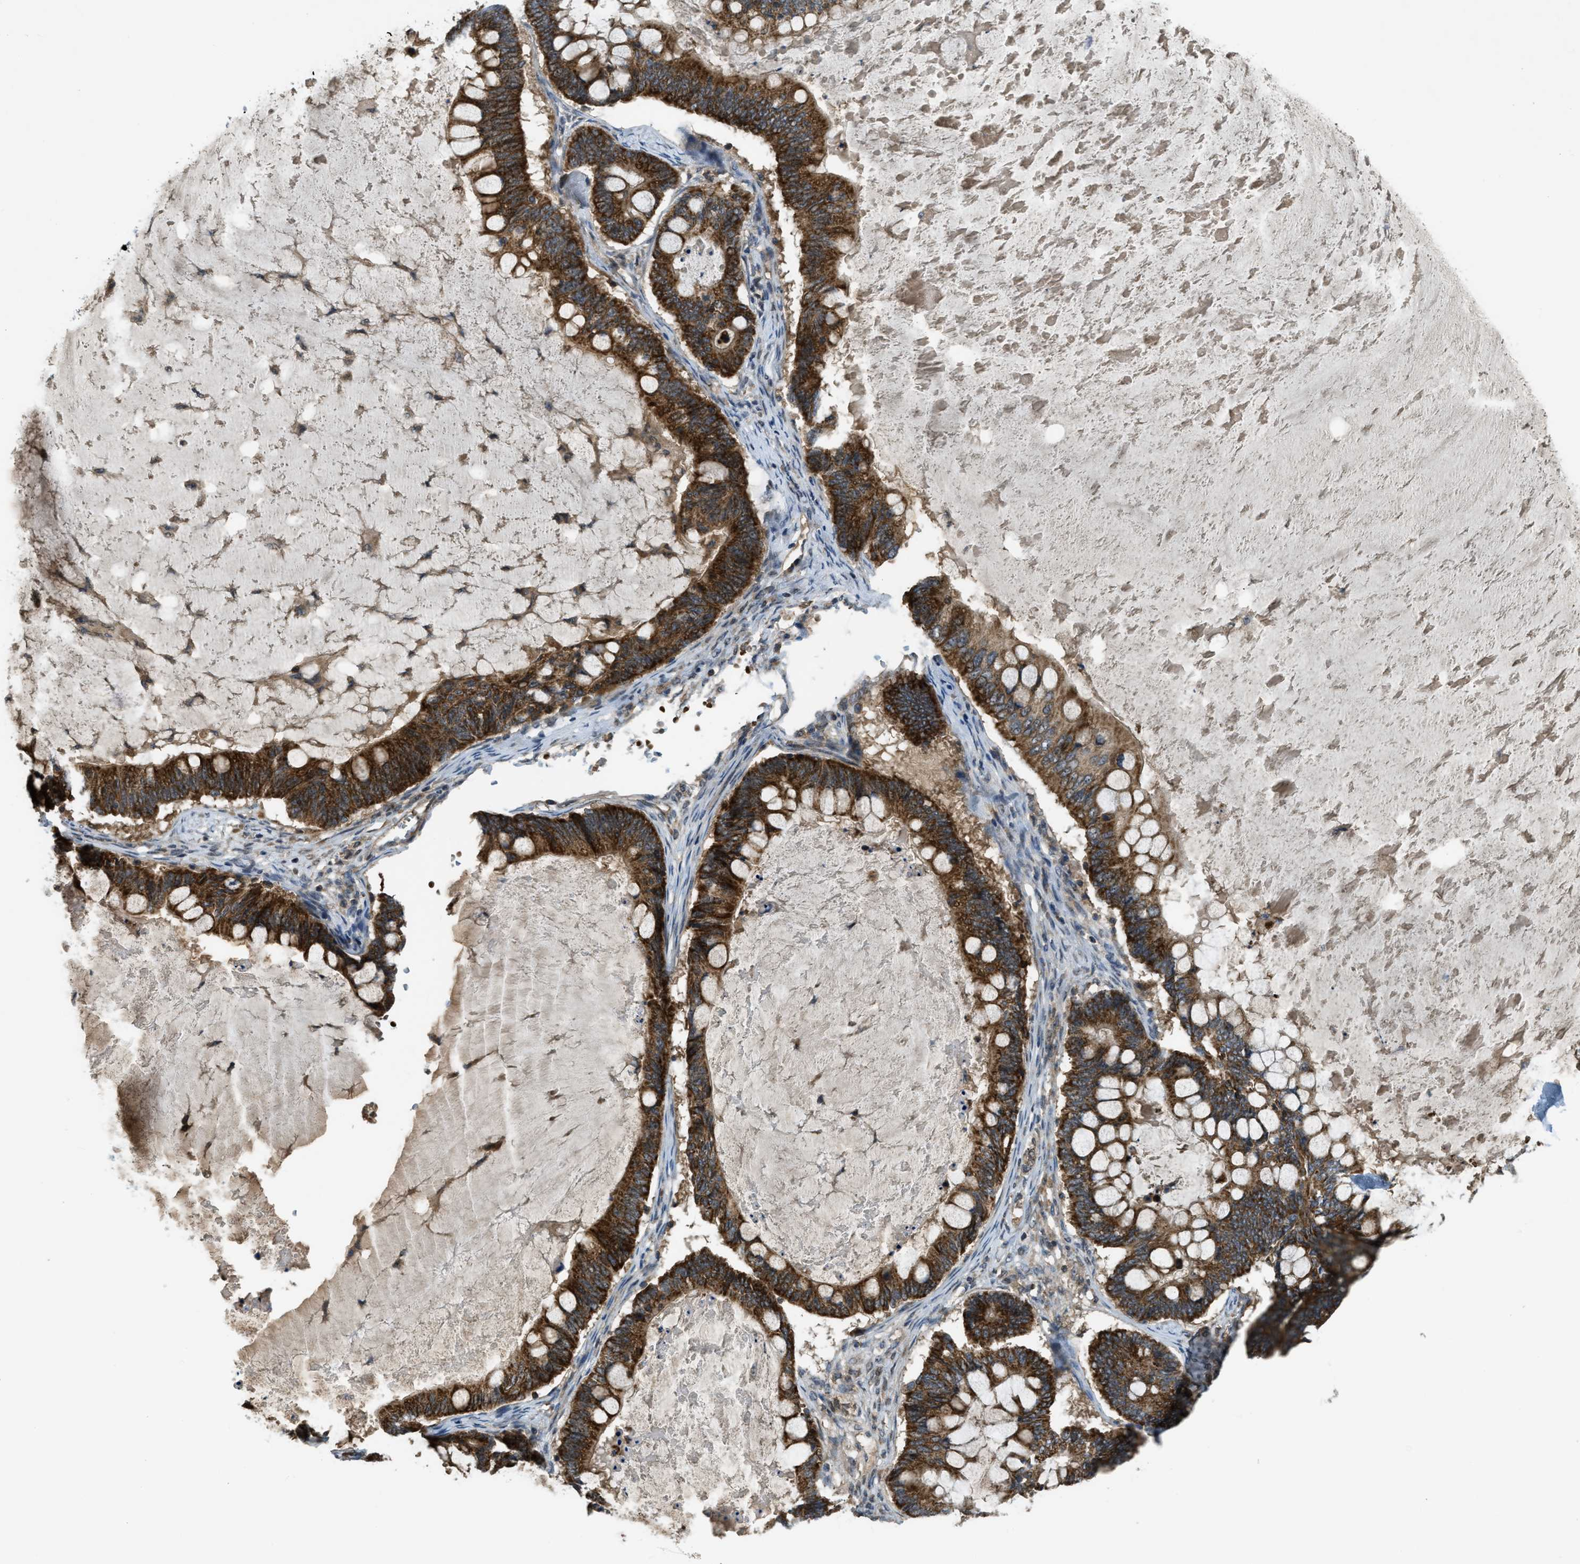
{"staining": {"intensity": "strong", "quantity": ">75%", "location": "cytoplasmic/membranous"}, "tissue": "ovarian cancer", "cell_type": "Tumor cells", "image_type": "cancer", "snomed": [{"axis": "morphology", "description": "Cystadenocarcinoma, mucinous, NOS"}, {"axis": "topography", "description": "Ovary"}], "caption": "The photomicrograph displays a brown stain indicating the presence of a protein in the cytoplasmic/membranous of tumor cells in ovarian mucinous cystadenocarcinoma. (Brightfield microscopy of DAB IHC at high magnification).", "gene": "ZNF71", "patient": {"sex": "female", "age": 61}}